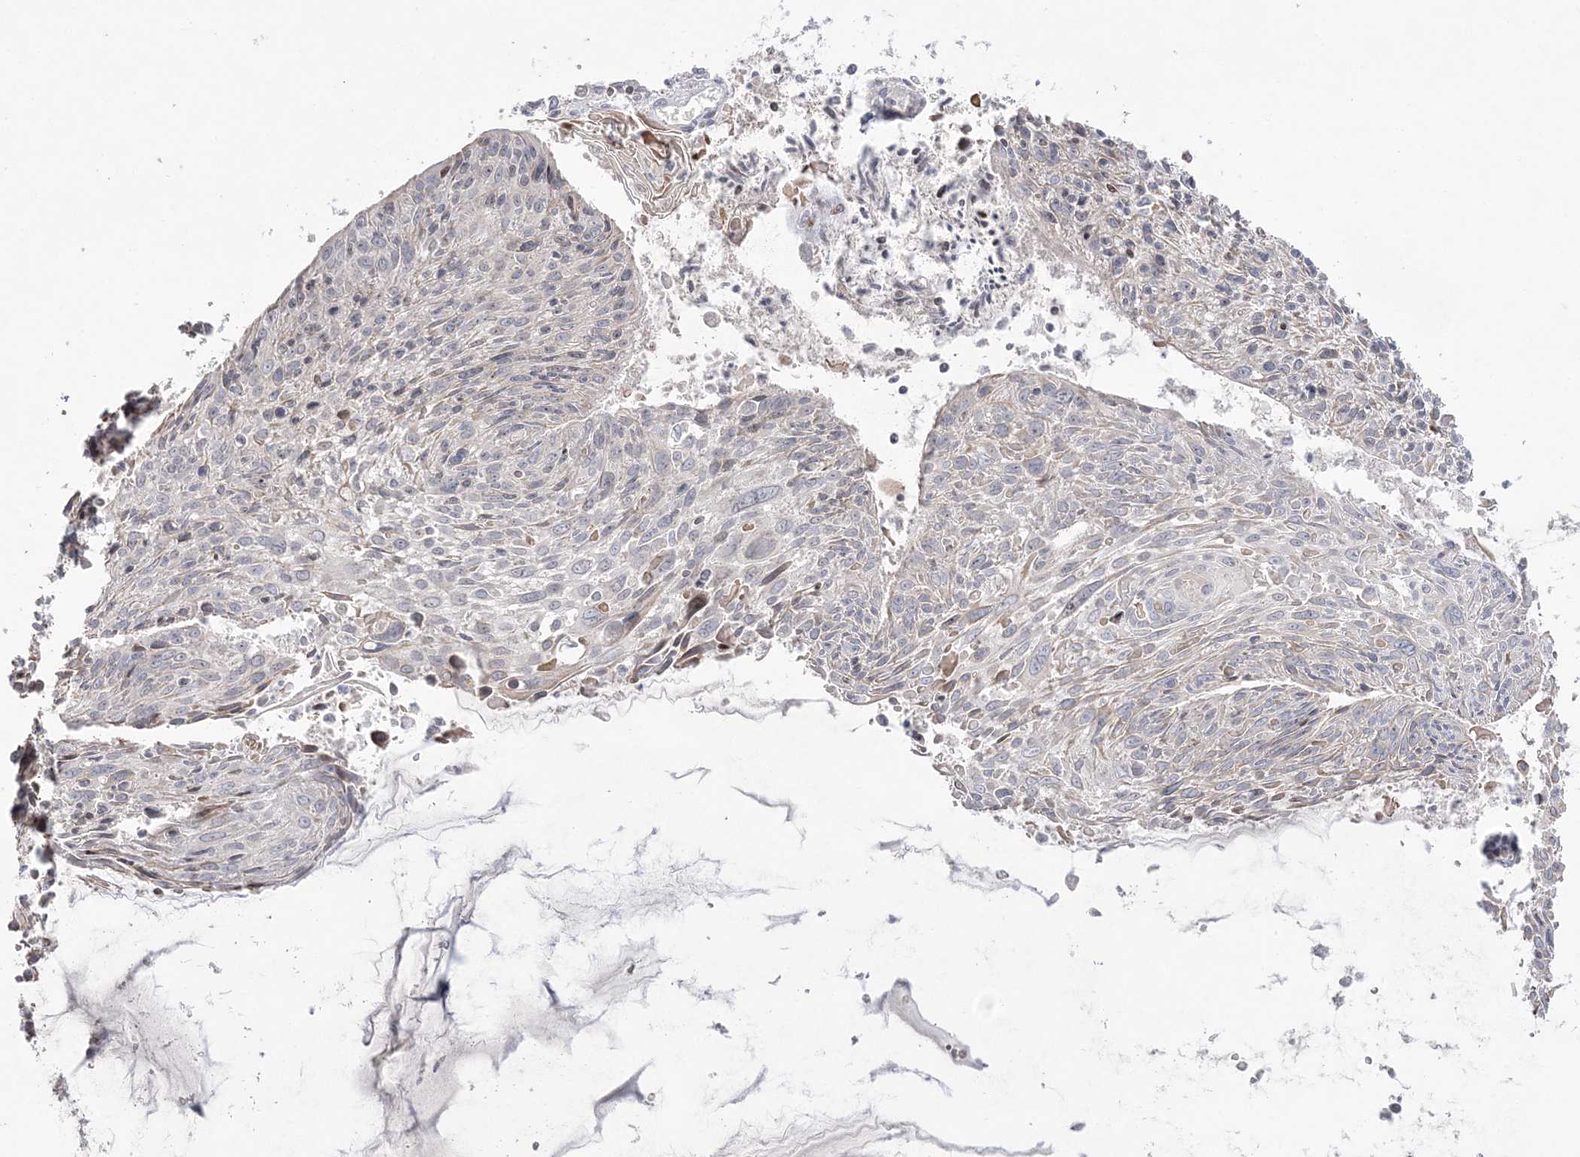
{"staining": {"intensity": "negative", "quantity": "none", "location": "none"}, "tissue": "cervical cancer", "cell_type": "Tumor cells", "image_type": "cancer", "snomed": [{"axis": "morphology", "description": "Squamous cell carcinoma, NOS"}, {"axis": "topography", "description": "Cervix"}], "caption": "A histopathology image of cervical squamous cell carcinoma stained for a protein exhibits no brown staining in tumor cells.", "gene": "SH3BP4", "patient": {"sex": "female", "age": 51}}